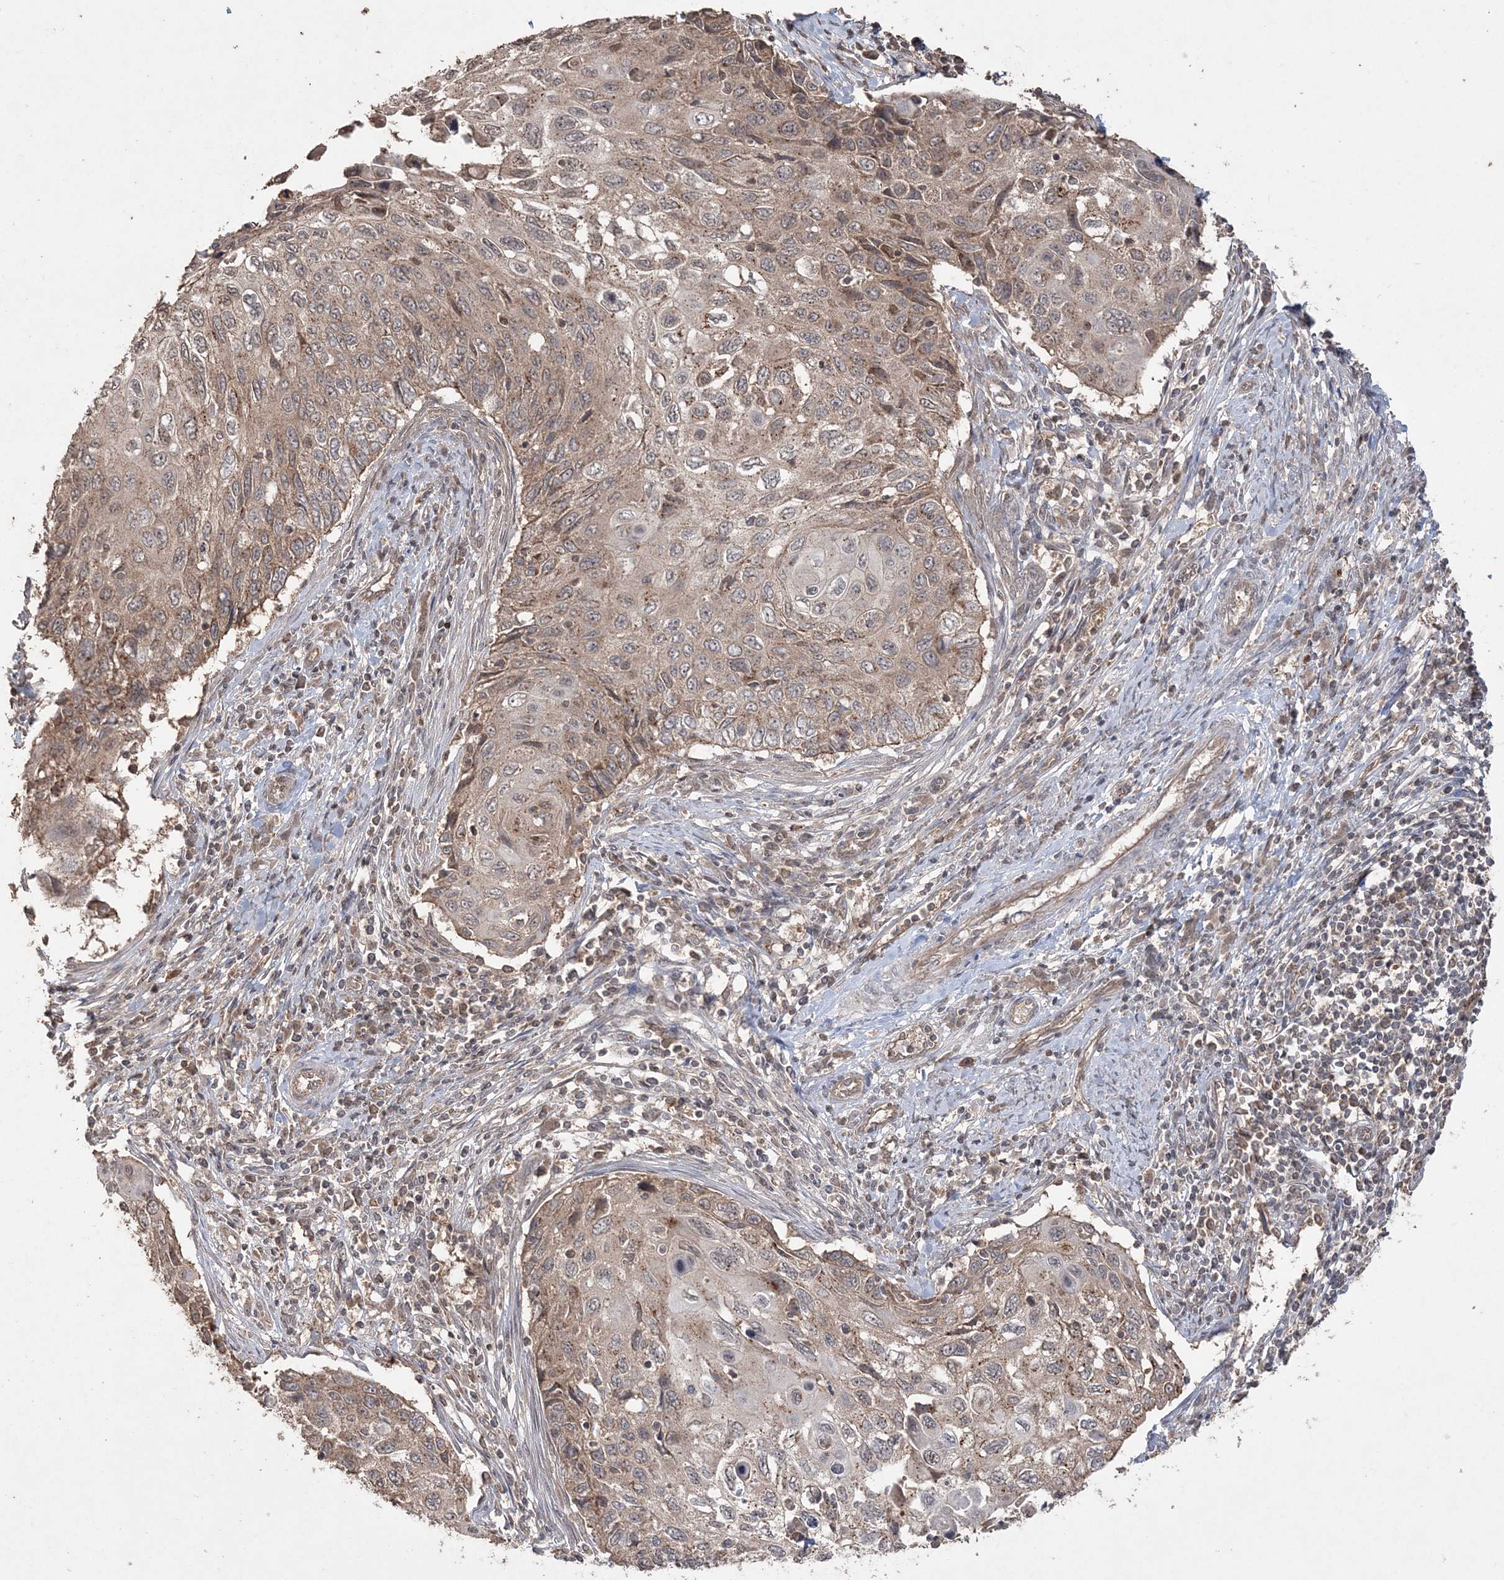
{"staining": {"intensity": "weak", "quantity": "25%-75%", "location": "cytoplasmic/membranous"}, "tissue": "cervical cancer", "cell_type": "Tumor cells", "image_type": "cancer", "snomed": [{"axis": "morphology", "description": "Squamous cell carcinoma, NOS"}, {"axis": "topography", "description": "Cervix"}], "caption": "Immunohistochemical staining of human squamous cell carcinoma (cervical) exhibits low levels of weak cytoplasmic/membranous protein staining in approximately 25%-75% of tumor cells.", "gene": "EHHADH", "patient": {"sex": "female", "age": 70}}